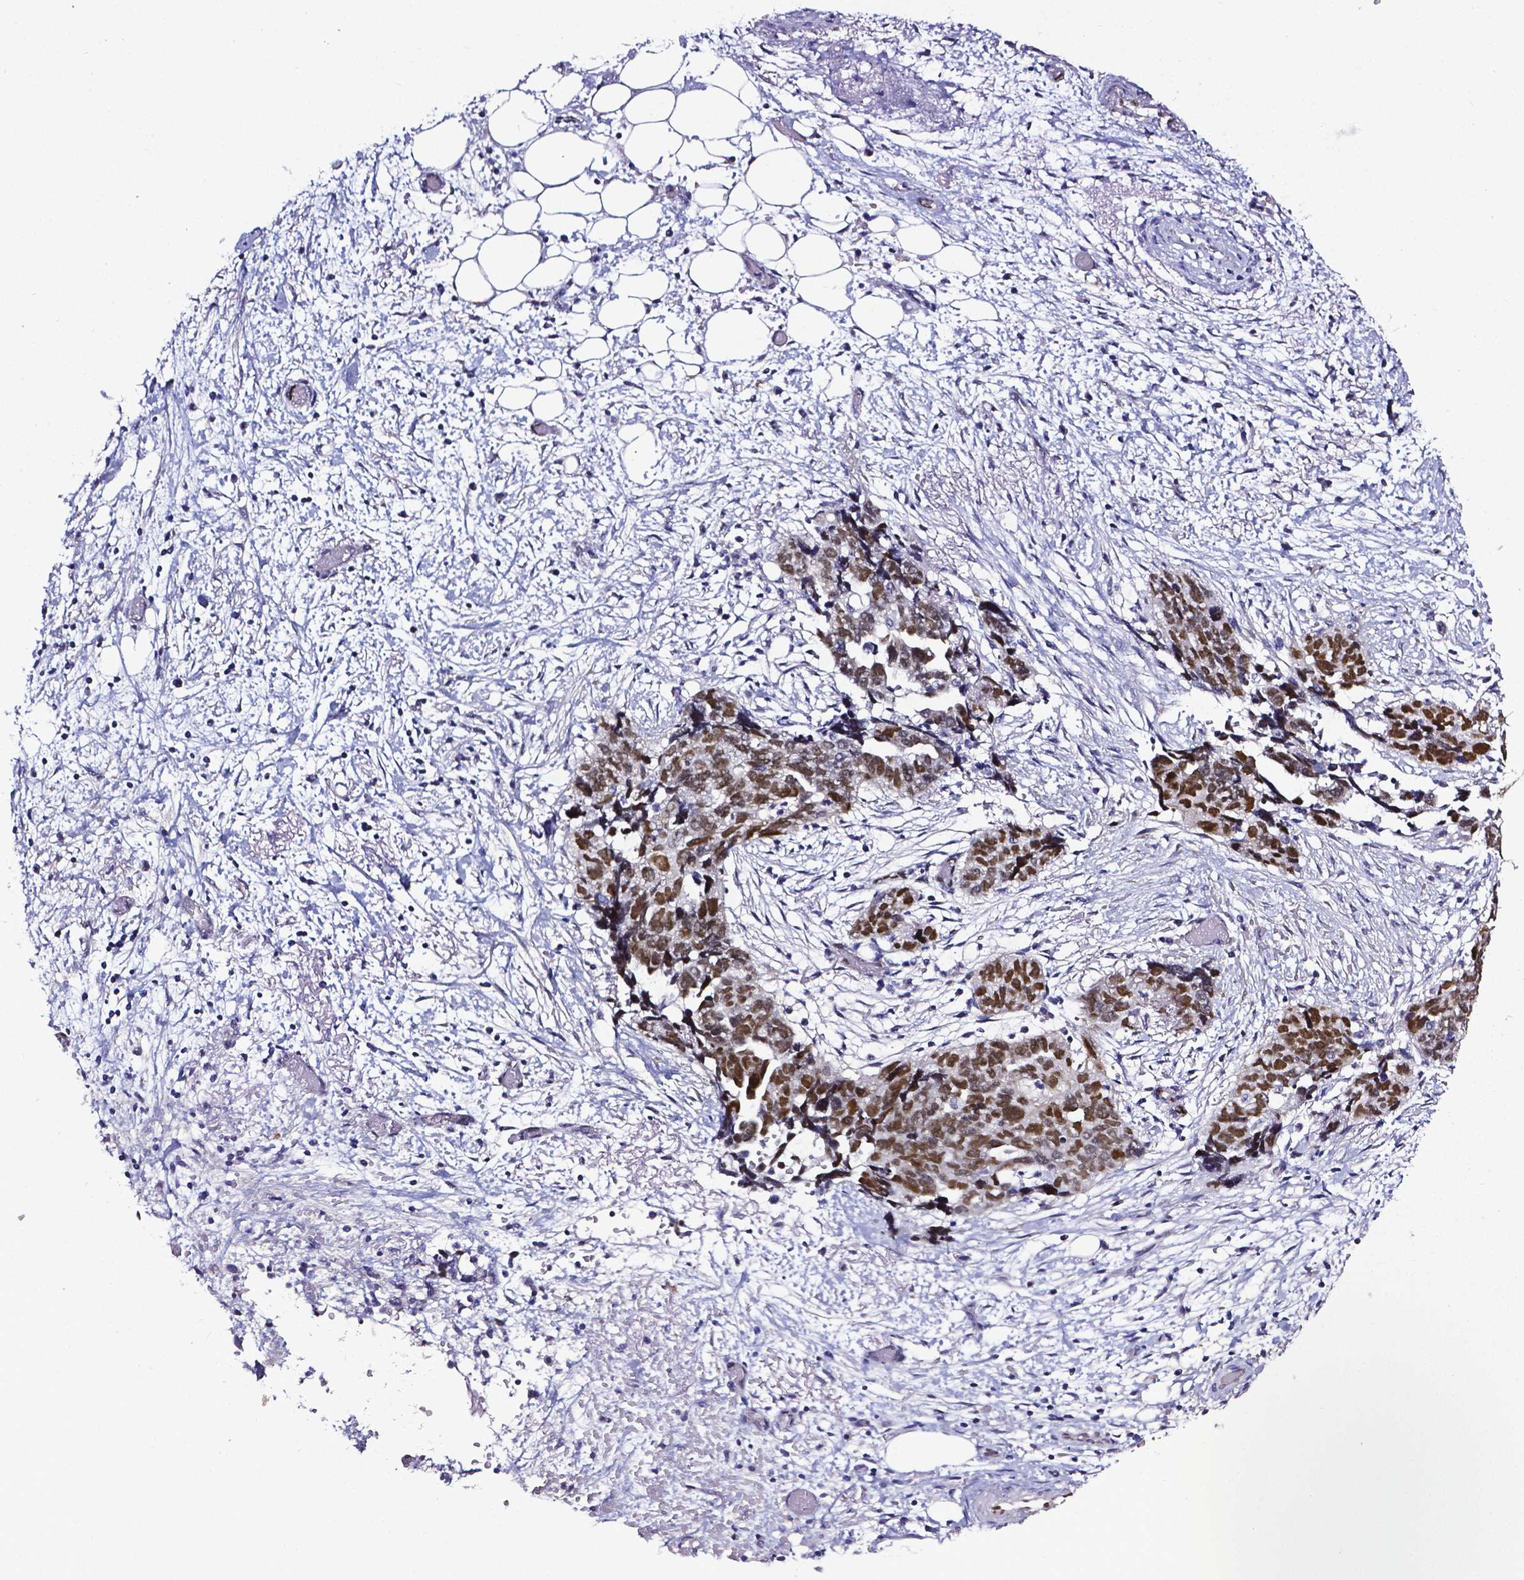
{"staining": {"intensity": "moderate", "quantity": ">75%", "location": "nuclear"}, "tissue": "ovarian cancer", "cell_type": "Tumor cells", "image_type": "cancer", "snomed": [{"axis": "morphology", "description": "Cystadenocarcinoma, serous, NOS"}, {"axis": "topography", "description": "Ovary"}], "caption": "IHC of human serous cystadenocarcinoma (ovarian) exhibits medium levels of moderate nuclear staining in about >75% of tumor cells.", "gene": "PTGER3", "patient": {"sex": "female", "age": 69}}